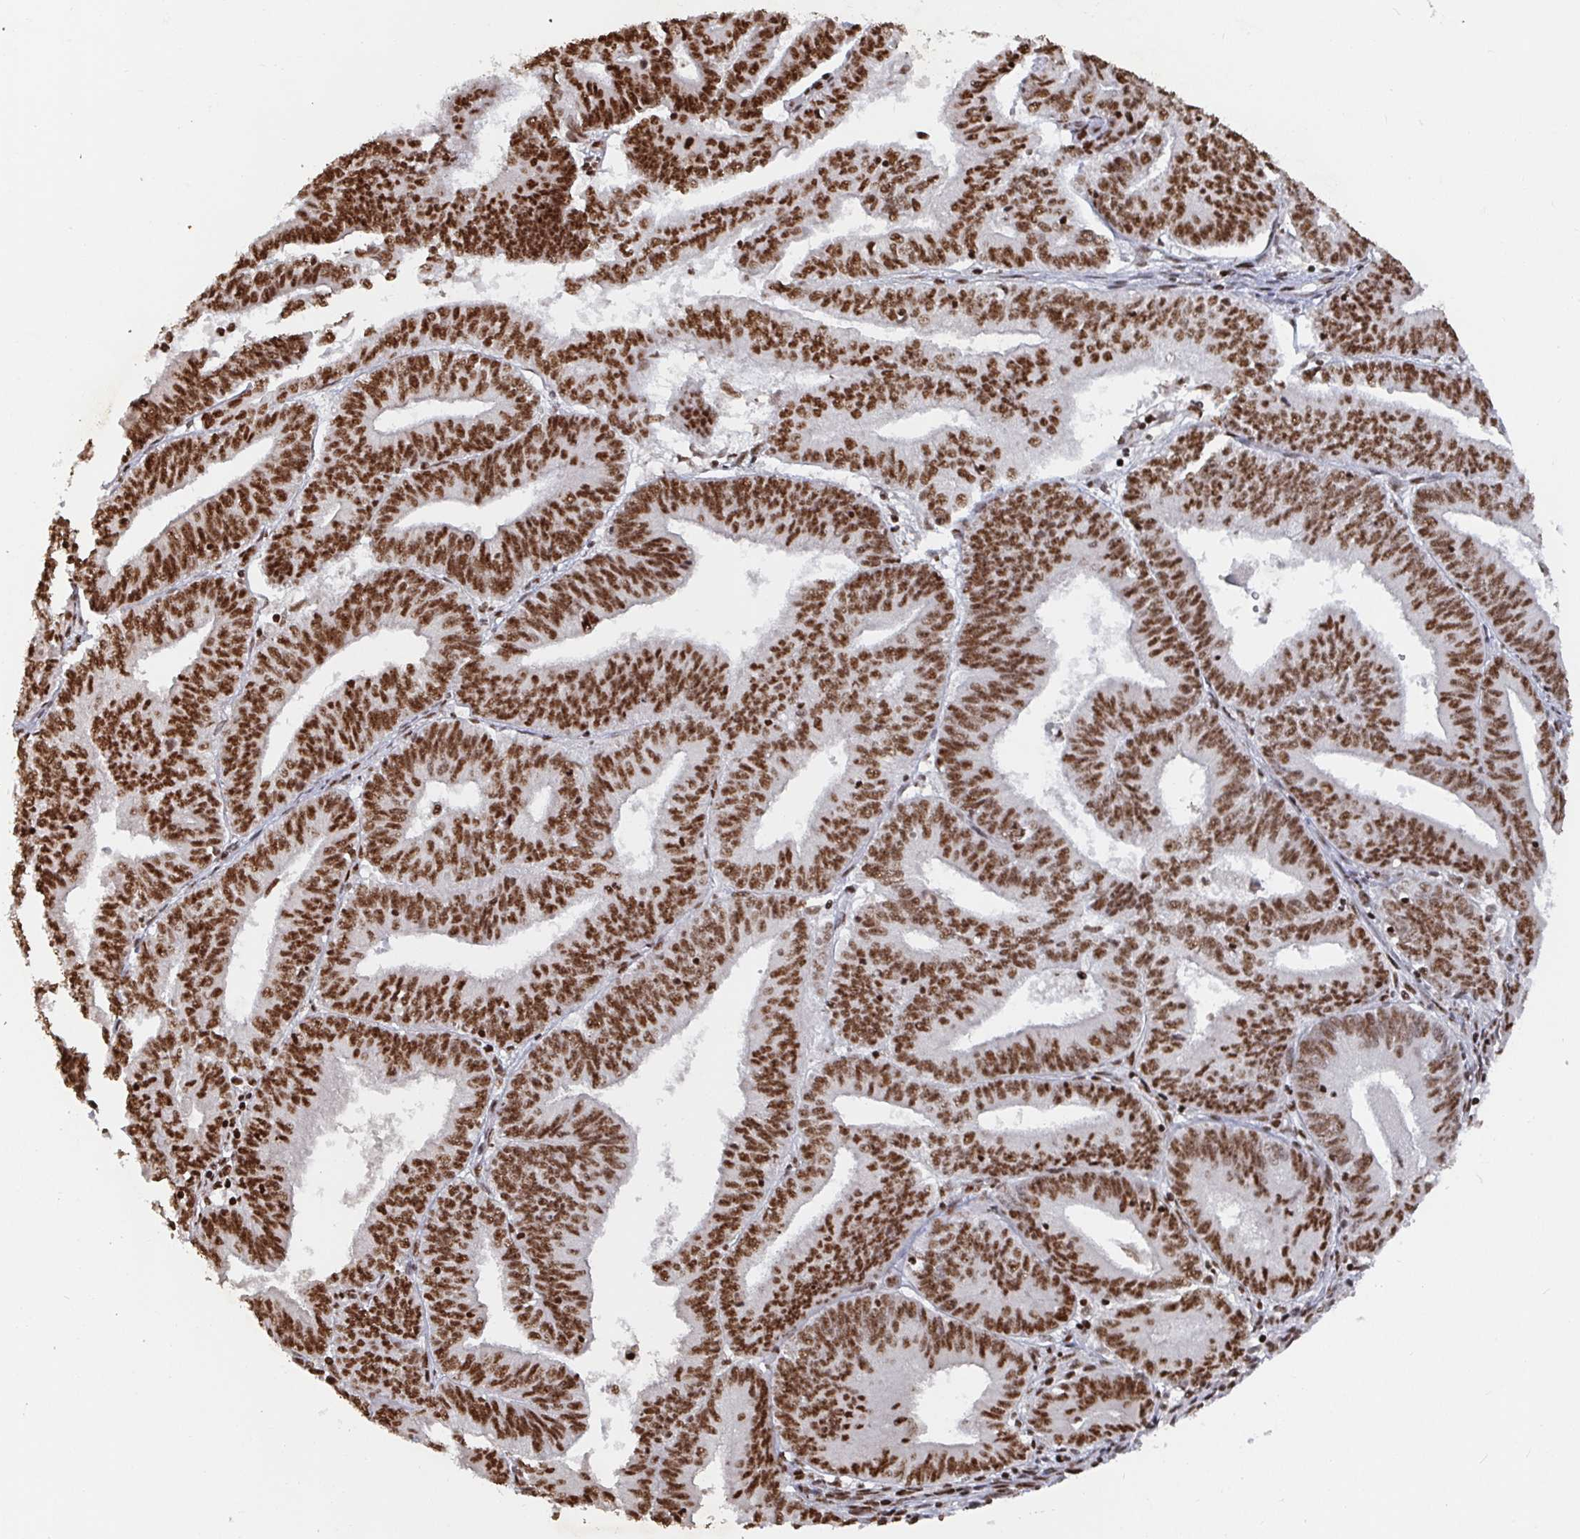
{"staining": {"intensity": "strong", "quantity": ">75%", "location": "nuclear"}, "tissue": "endometrial cancer", "cell_type": "Tumor cells", "image_type": "cancer", "snomed": [{"axis": "morphology", "description": "Adenocarcinoma, NOS"}, {"axis": "topography", "description": "Endometrium"}], "caption": "Immunohistochemical staining of human endometrial cancer (adenocarcinoma) displays high levels of strong nuclear protein staining in approximately >75% of tumor cells. (DAB (3,3'-diaminobenzidine) IHC with brightfield microscopy, high magnification).", "gene": "ZDHHC12", "patient": {"sex": "female", "age": 61}}